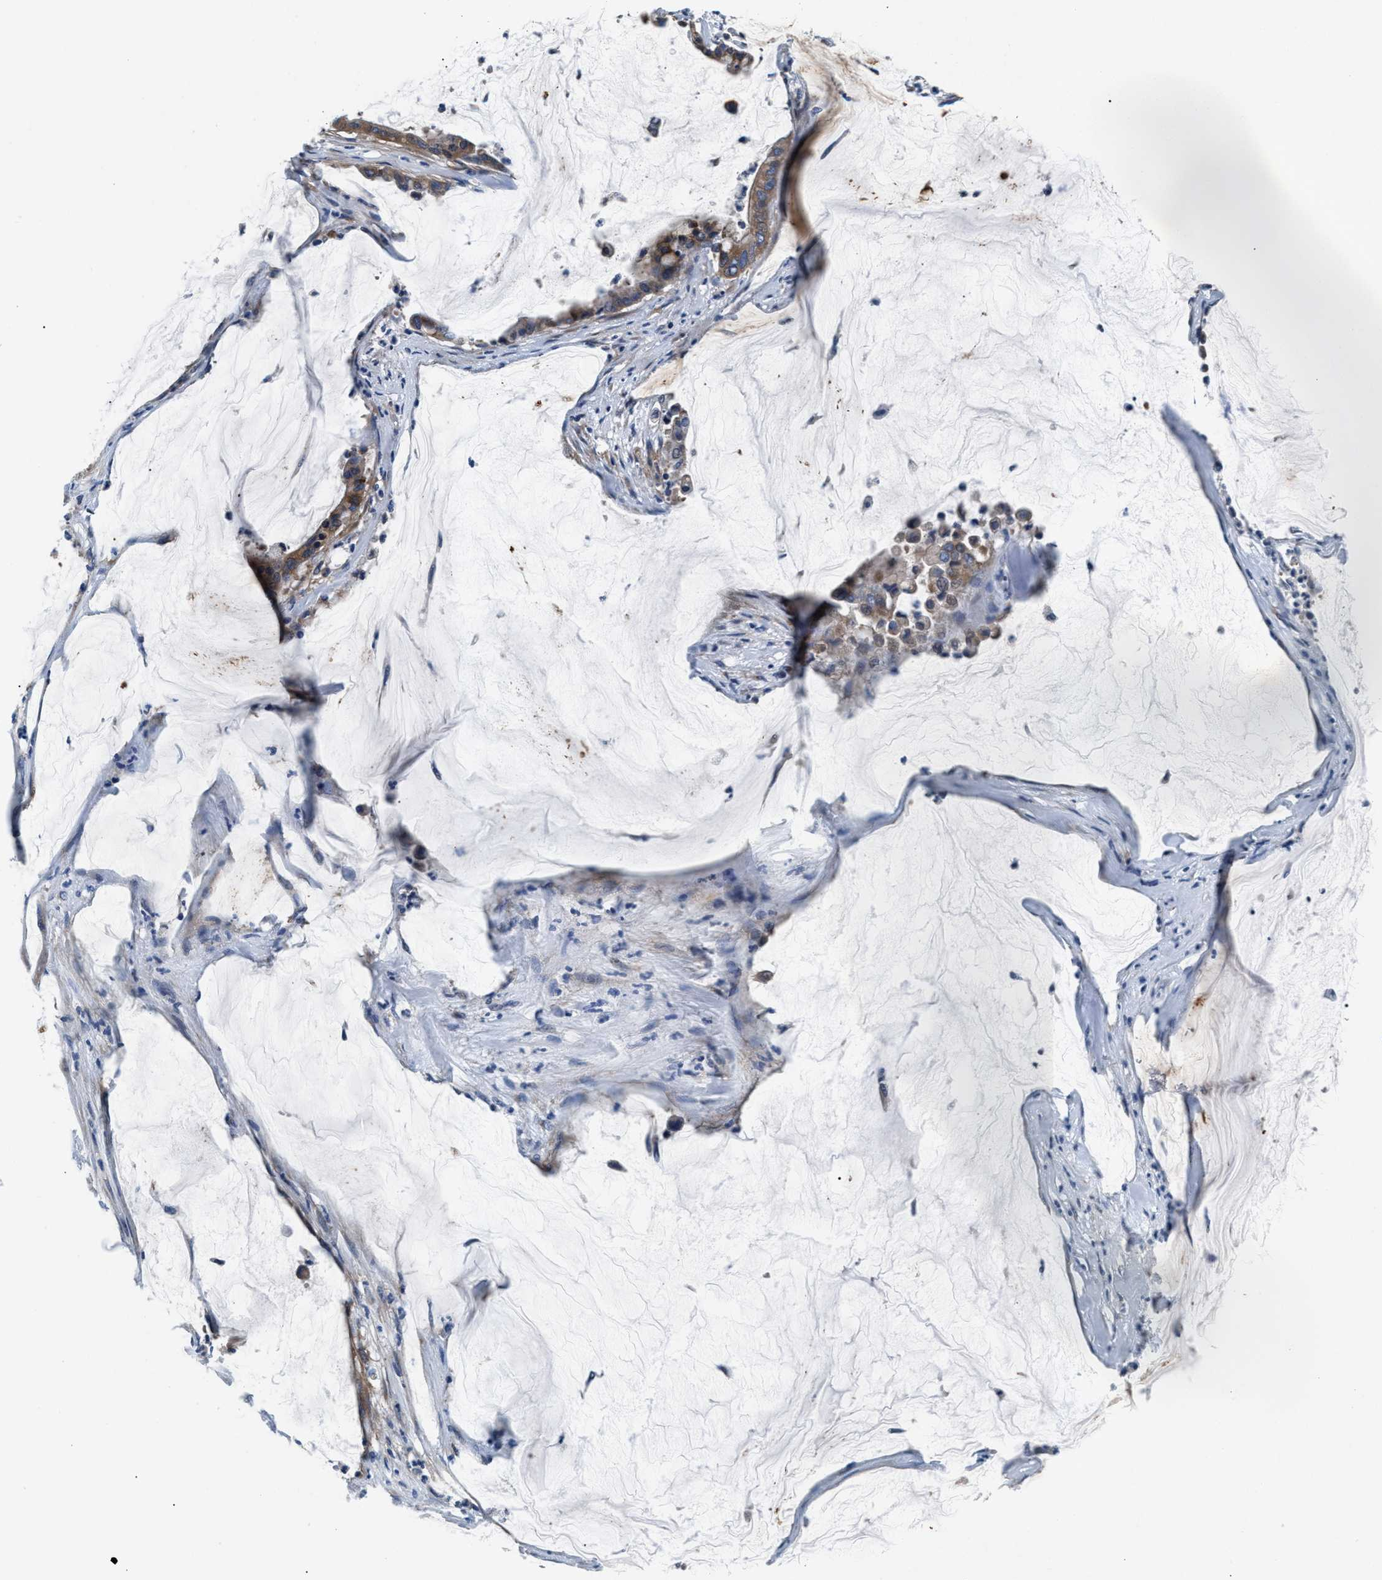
{"staining": {"intensity": "moderate", "quantity": ">75%", "location": "cytoplasmic/membranous"}, "tissue": "pancreatic cancer", "cell_type": "Tumor cells", "image_type": "cancer", "snomed": [{"axis": "morphology", "description": "Adenocarcinoma, NOS"}, {"axis": "topography", "description": "Pancreas"}], "caption": "About >75% of tumor cells in human pancreatic cancer (adenocarcinoma) demonstrate moderate cytoplasmic/membranous protein staining as visualized by brown immunohistochemical staining.", "gene": "CDRT4", "patient": {"sex": "male", "age": 41}}